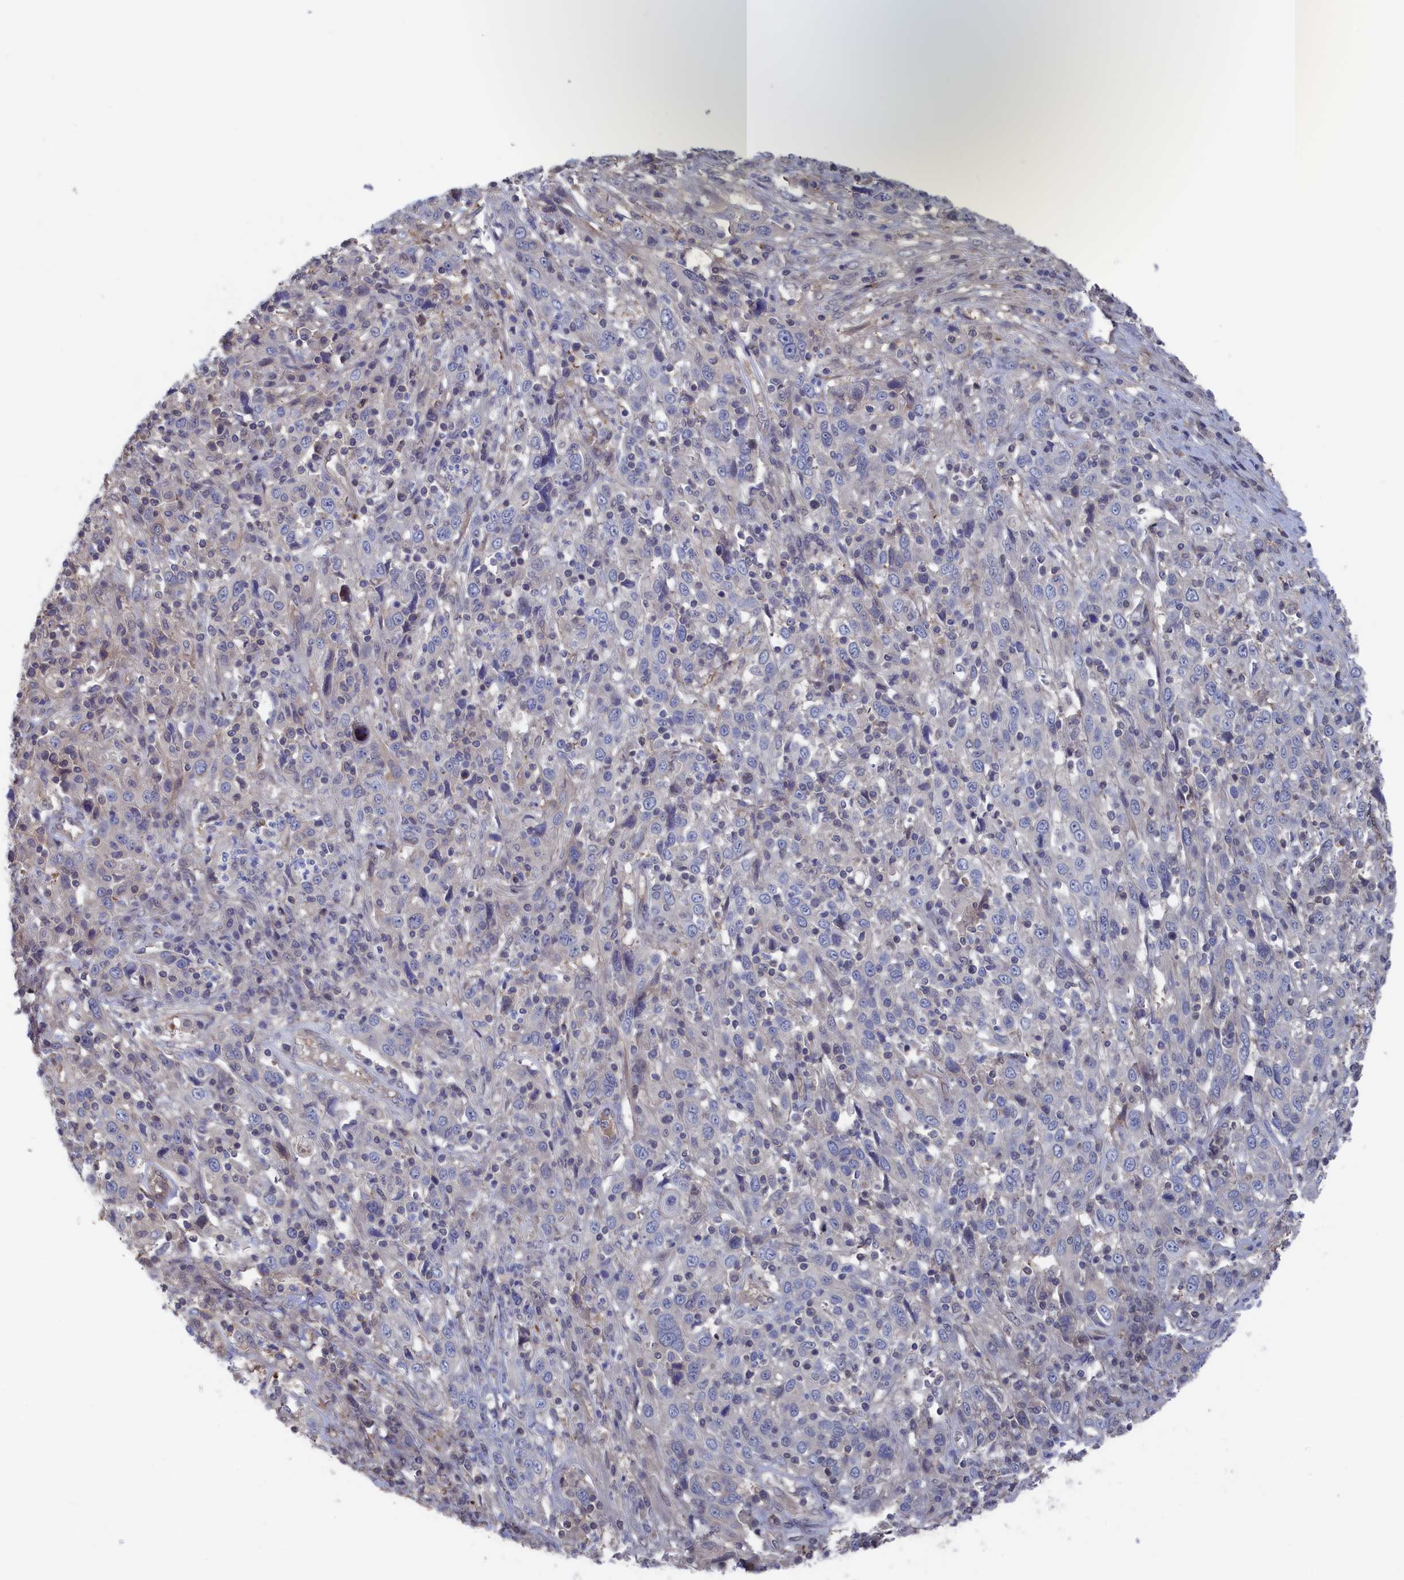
{"staining": {"intensity": "negative", "quantity": "none", "location": "none"}, "tissue": "cervical cancer", "cell_type": "Tumor cells", "image_type": "cancer", "snomed": [{"axis": "morphology", "description": "Squamous cell carcinoma, NOS"}, {"axis": "topography", "description": "Cervix"}], "caption": "Protein analysis of cervical cancer exhibits no significant expression in tumor cells.", "gene": "NUTF2", "patient": {"sex": "female", "age": 46}}